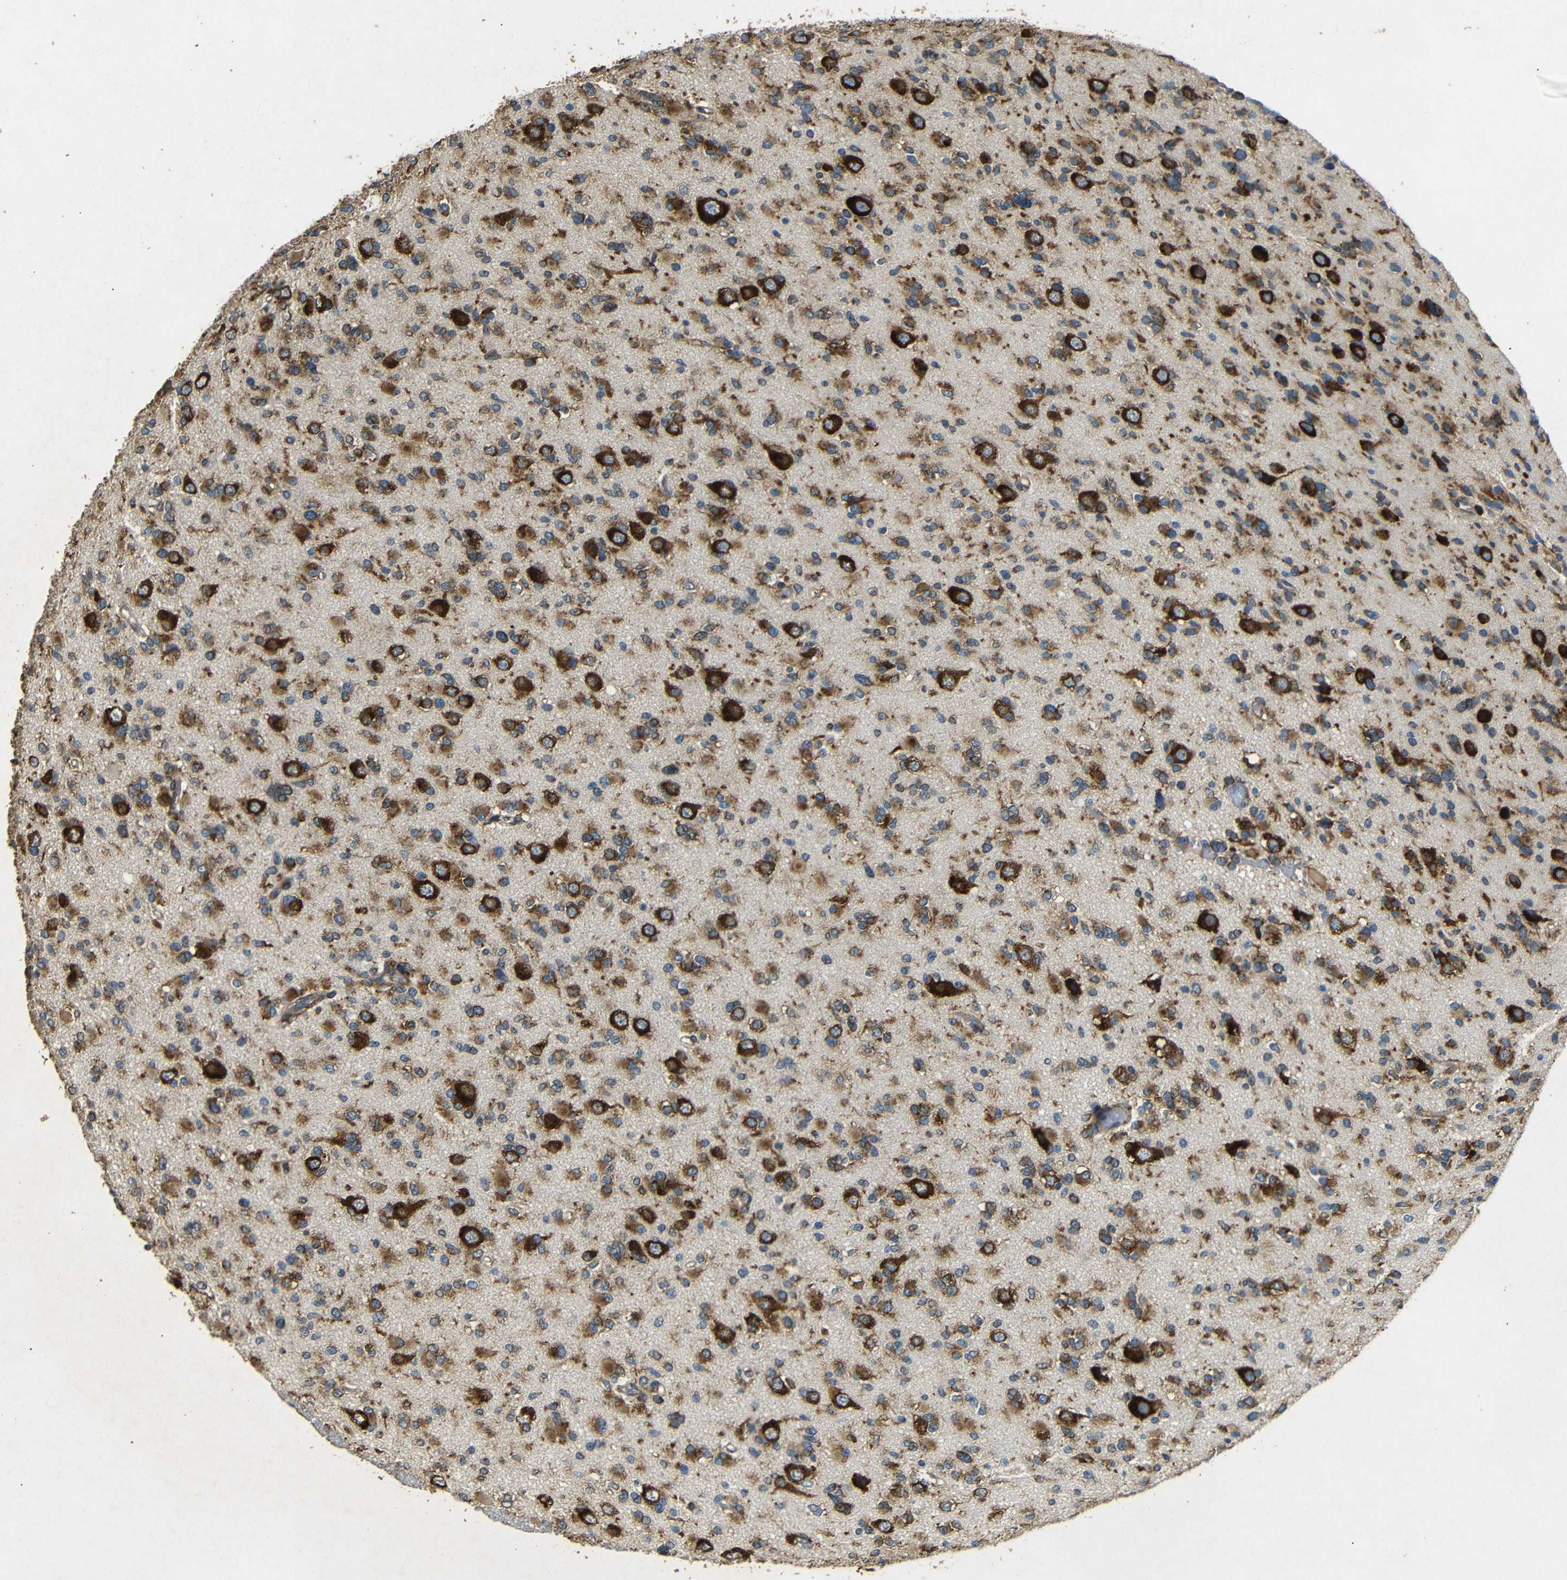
{"staining": {"intensity": "strong", "quantity": ">75%", "location": "cytoplasmic/membranous"}, "tissue": "glioma", "cell_type": "Tumor cells", "image_type": "cancer", "snomed": [{"axis": "morphology", "description": "Glioma, malignant, Low grade"}, {"axis": "topography", "description": "Brain"}], "caption": "Human glioma stained with a protein marker demonstrates strong staining in tumor cells.", "gene": "BTF3", "patient": {"sex": "female", "age": 22}}